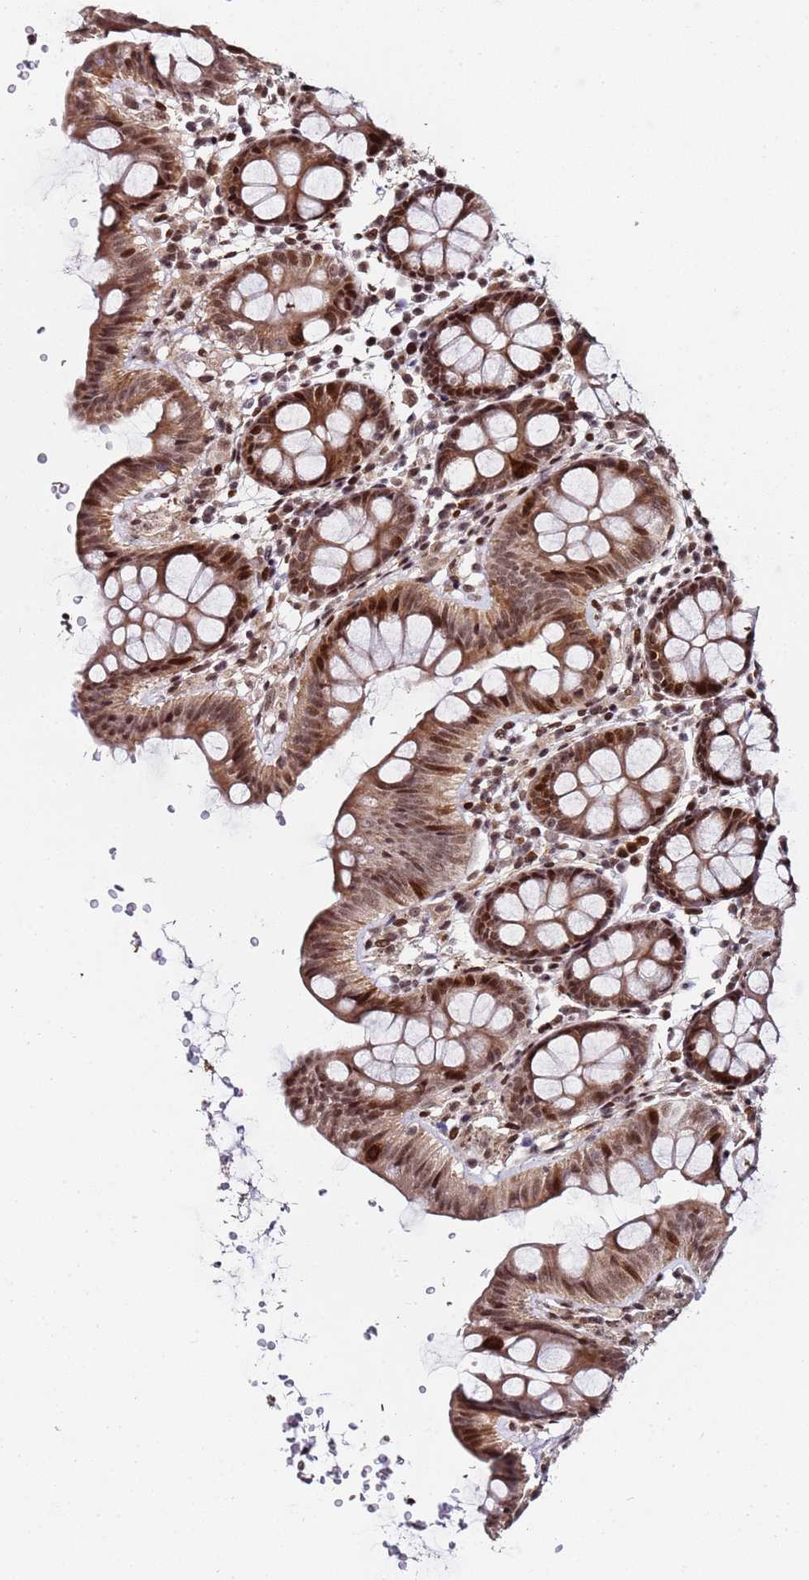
{"staining": {"intensity": "moderate", "quantity": ">75%", "location": "cytoplasmic/membranous,nuclear"}, "tissue": "colon", "cell_type": "Endothelial cells", "image_type": "normal", "snomed": [{"axis": "morphology", "description": "Normal tissue, NOS"}, {"axis": "topography", "description": "Colon"}], "caption": "Protein expression analysis of benign colon shows moderate cytoplasmic/membranous,nuclear staining in about >75% of endothelial cells.", "gene": "PPM1H", "patient": {"sex": "male", "age": 75}}